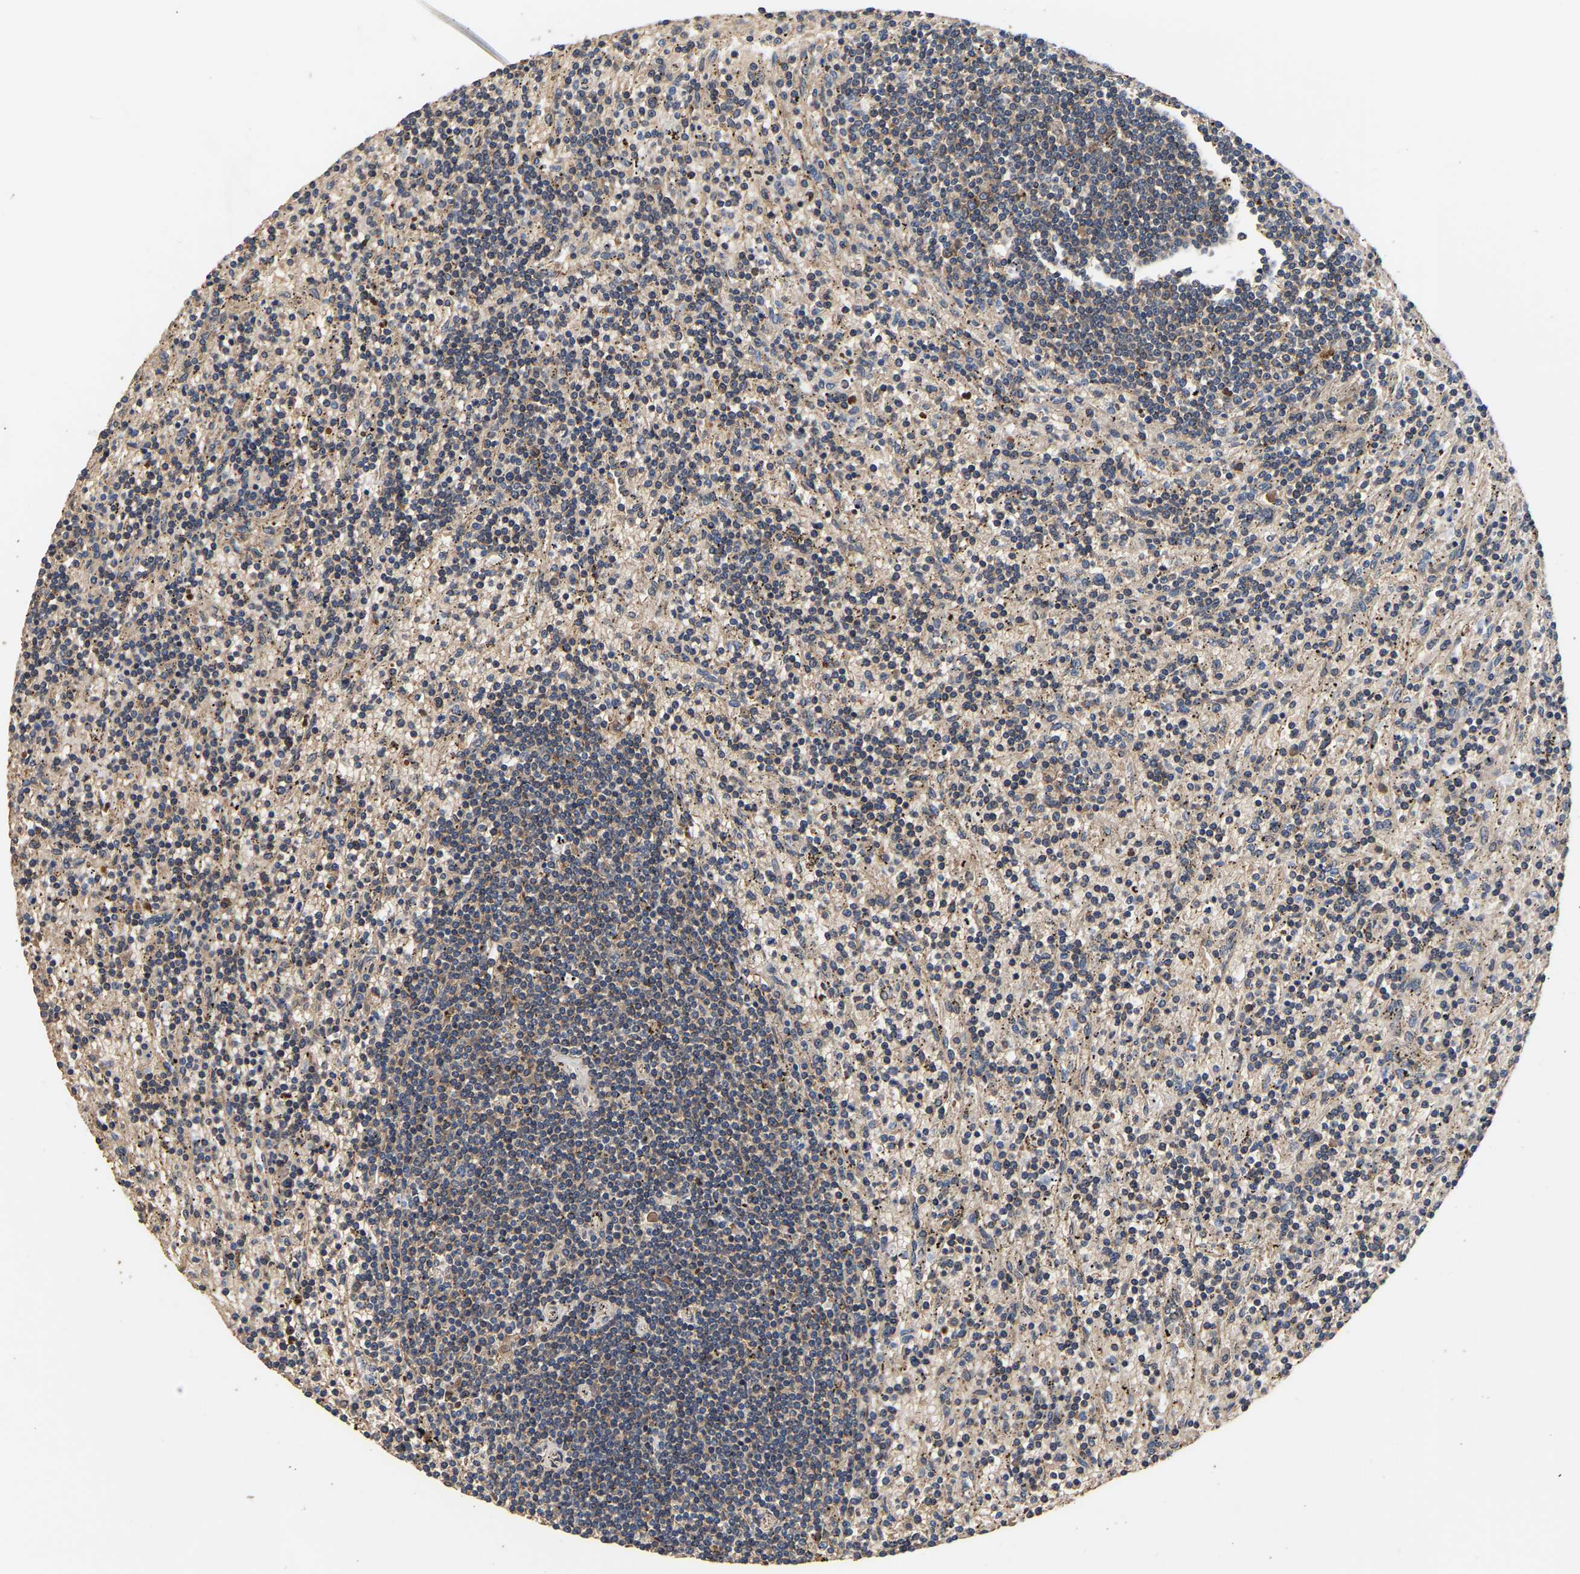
{"staining": {"intensity": "weak", "quantity": "25%-75%", "location": "cytoplasmic/membranous"}, "tissue": "lymphoma", "cell_type": "Tumor cells", "image_type": "cancer", "snomed": [{"axis": "morphology", "description": "Malignant lymphoma, non-Hodgkin's type, Low grade"}, {"axis": "topography", "description": "Spleen"}], "caption": "Weak cytoplasmic/membranous positivity is present in about 25%-75% of tumor cells in low-grade malignant lymphoma, non-Hodgkin's type.", "gene": "LRBA", "patient": {"sex": "male", "age": 76}}